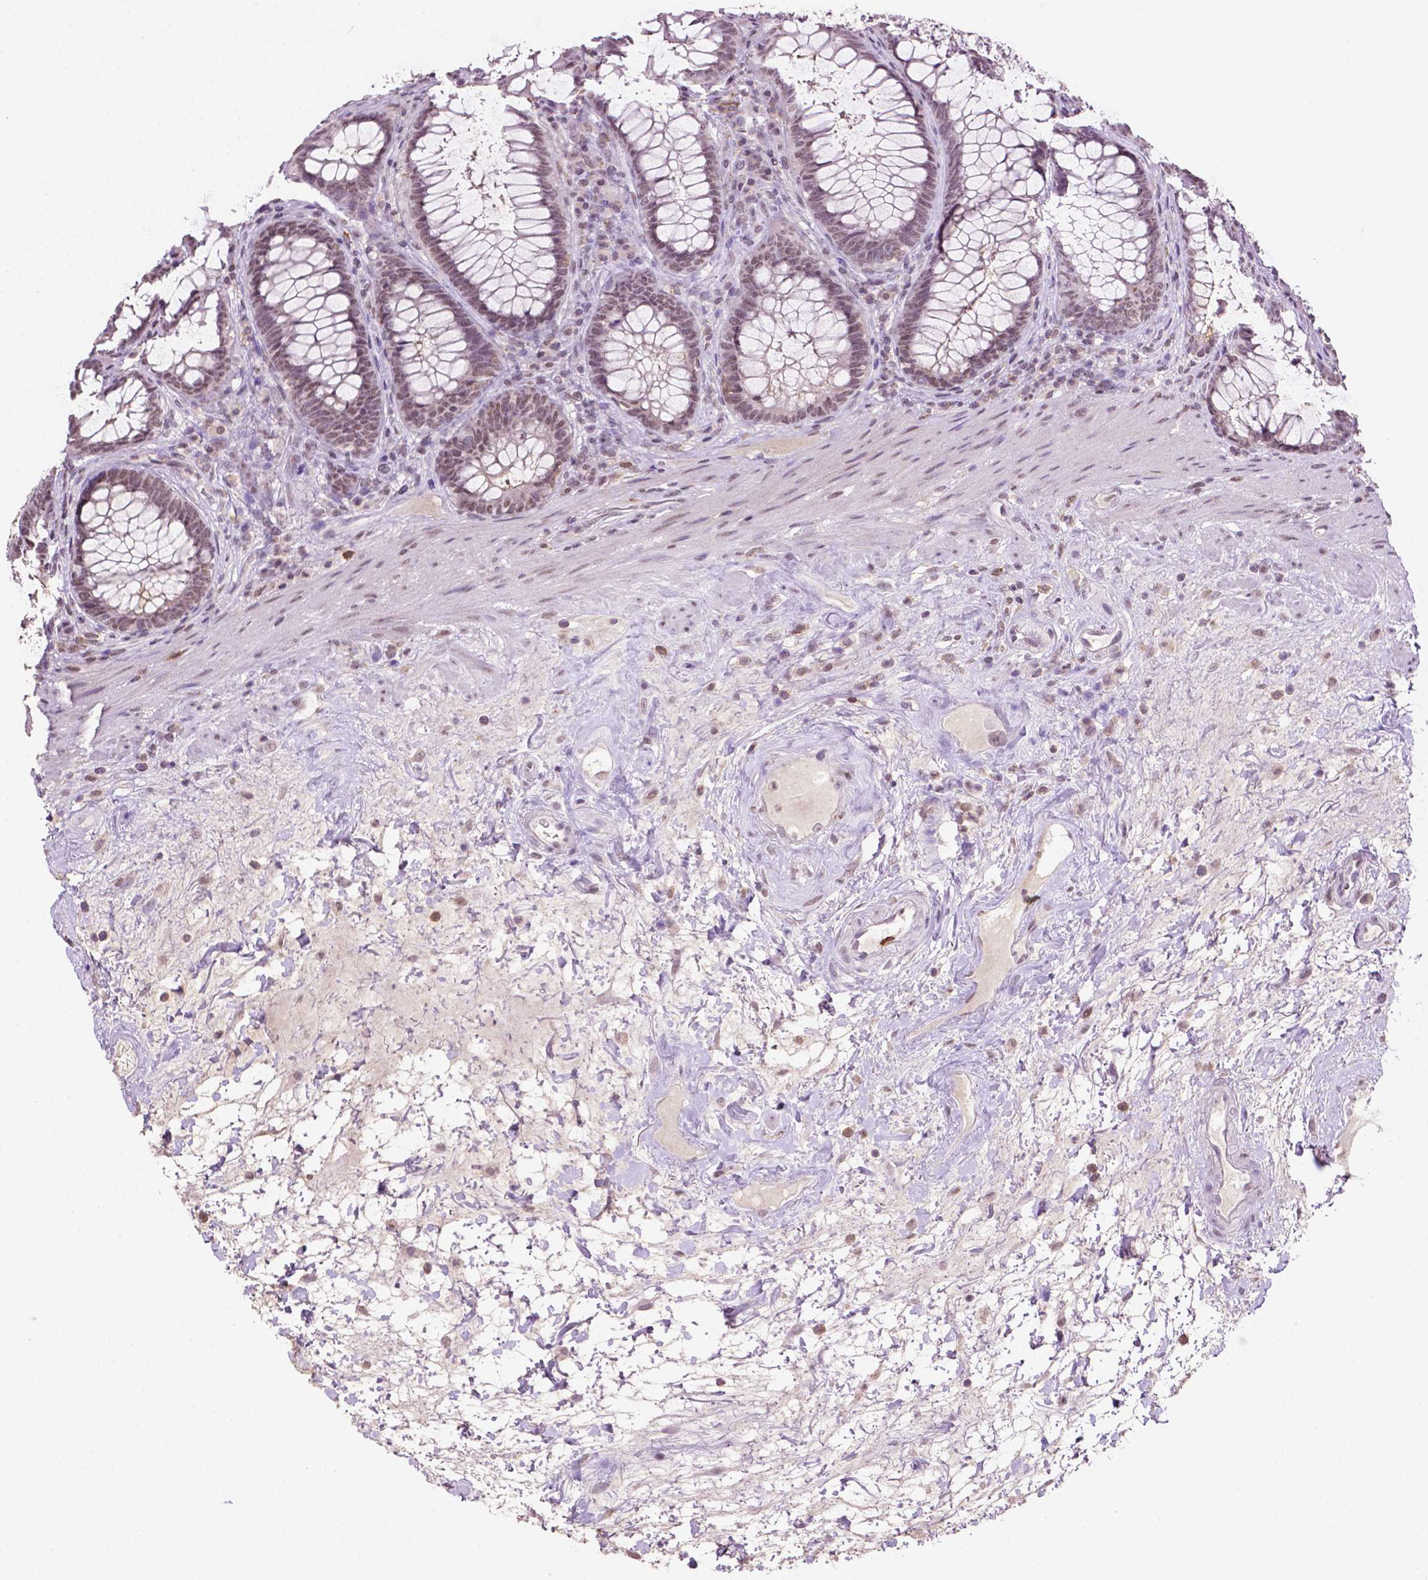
{"staining": {"intensity": "negative", "quantity": "none", "location": "none"}, "tissue": "rectum", "cell_type": "Glandular cells", "image_type": "normal", "snomed": [{"axis": "morphology", "description": "Normal tissue, NOS"}, {"axis": "topography", "description": "Rectum"}], "caption": "High power microscopy micrograph of an immunohistochemistry micrograph of benign rectum, revealing no significant expression in glandular cells.", "gene": "PTPN6", "patient": {"sex": "male", "age": 72}}